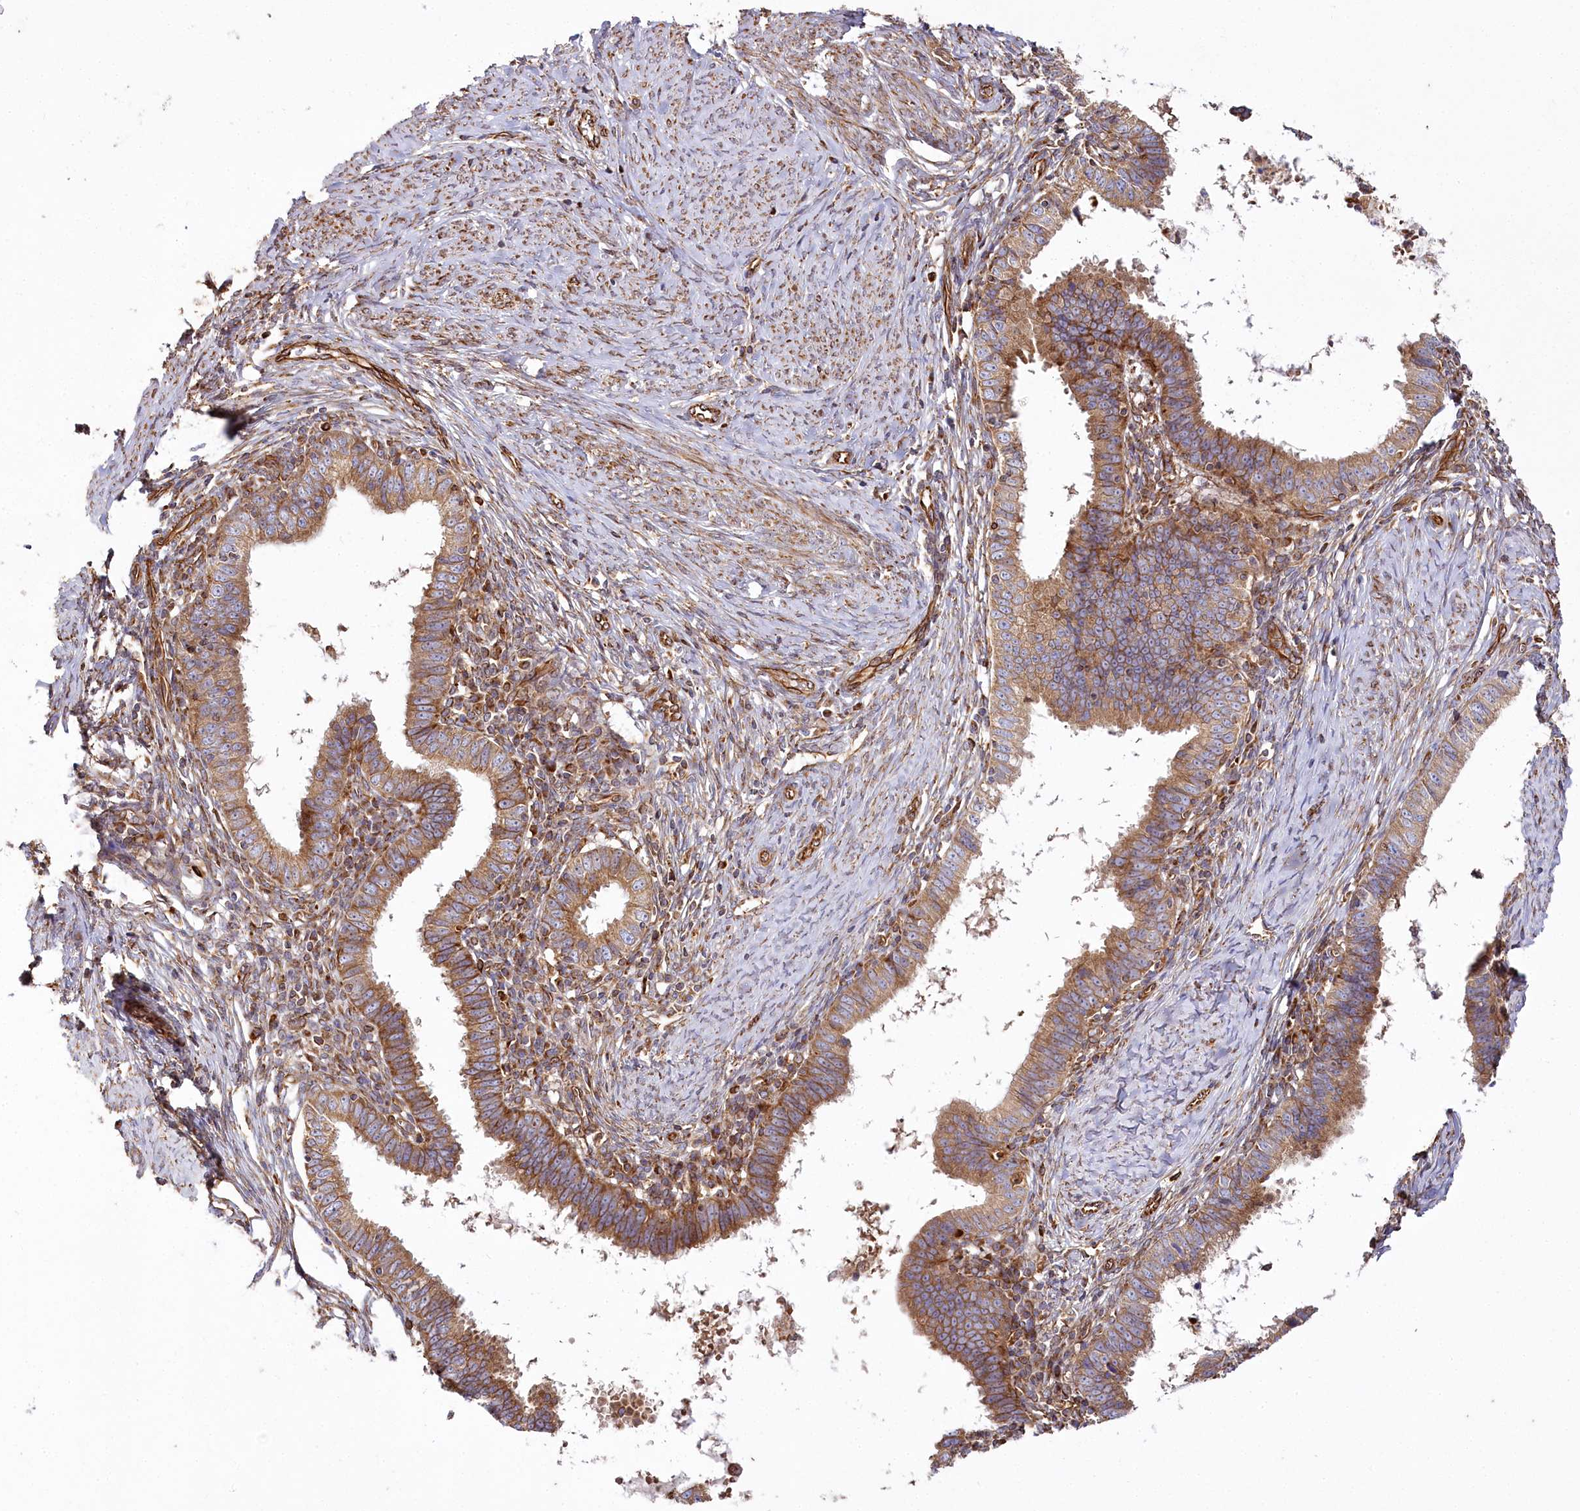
{"staining": {"intensity": "moderate", "quantity": ">75%", "location": "cytoplasmic/membranous"}, "tissue": "cervical cancer", "cell_type": "Tumor cells", "image_type": "cancer", "snomed": [{"axis": "morphology", "description": "Adenocarcinoma, NOS"}, {"axis": "topography", "description": "Cervix"}], "caption": "DAB immunohistochemical staining of adenocarcinoma (cervical) shows moderate cytoplasmic/membranous protein positivity in approximately >75% of tumor cells.", "gene": "THUMPD3", "patient": {"sex": "female", "age": 36}}